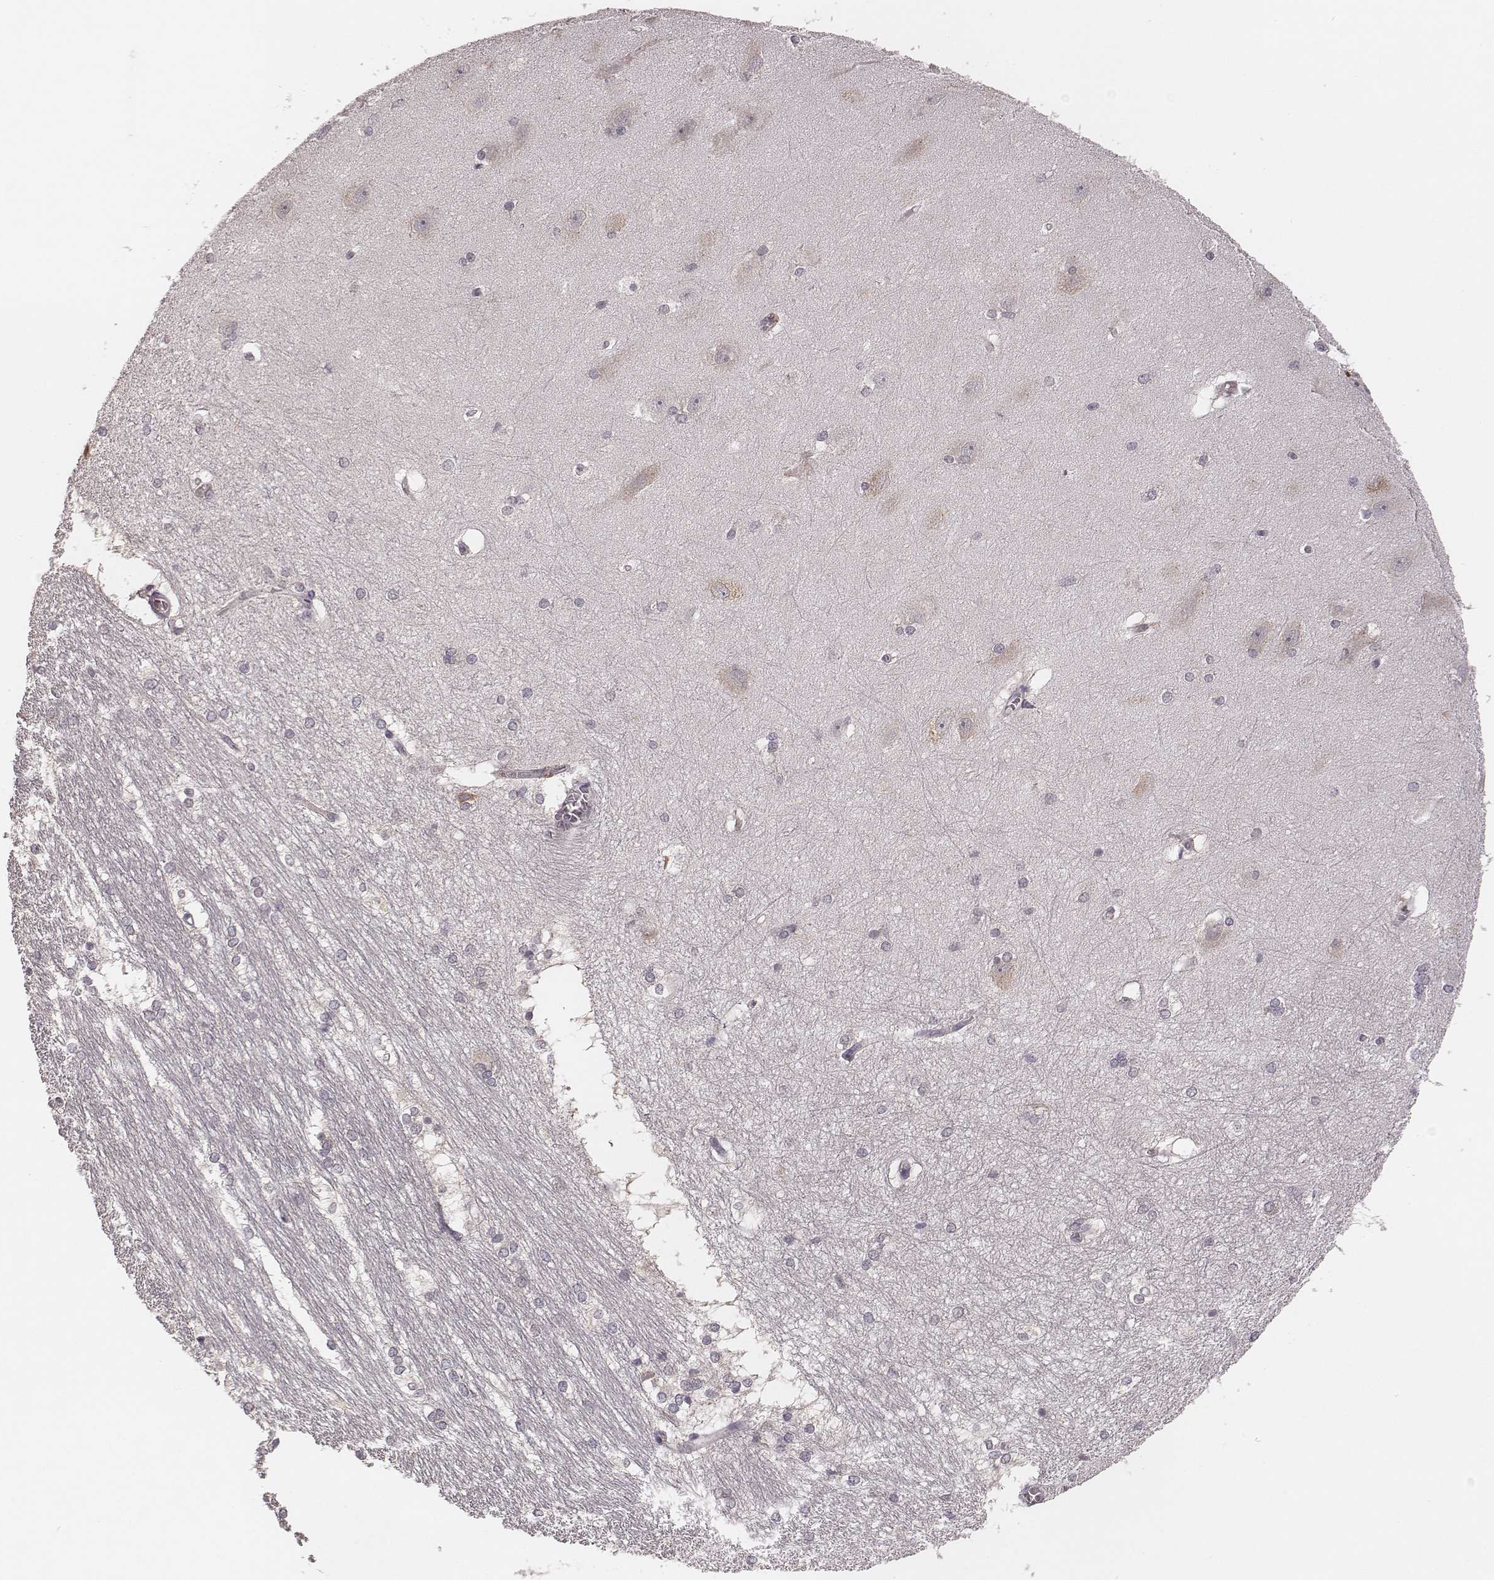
{"staining": {"intensity": "negative", "quantity": "none", "location": "none"}, "tissue": "hippocampus", "cell_type": "Glial cells", "image_type": "normal", "snomed": [{"axis": "morphology", "description": "Normal tissue, NOS"}, {"axis": "topography", "description": "Cerebral cortex"}, {"axis": "topography", "description": "Hippocampus"}], "caption": "This is a photomicrograph of IHC staining of normal hippocampus, which shows no positivity in glial cells.", "gene": "P2RX5", "patient": {"sex": "female", "age": 19}}